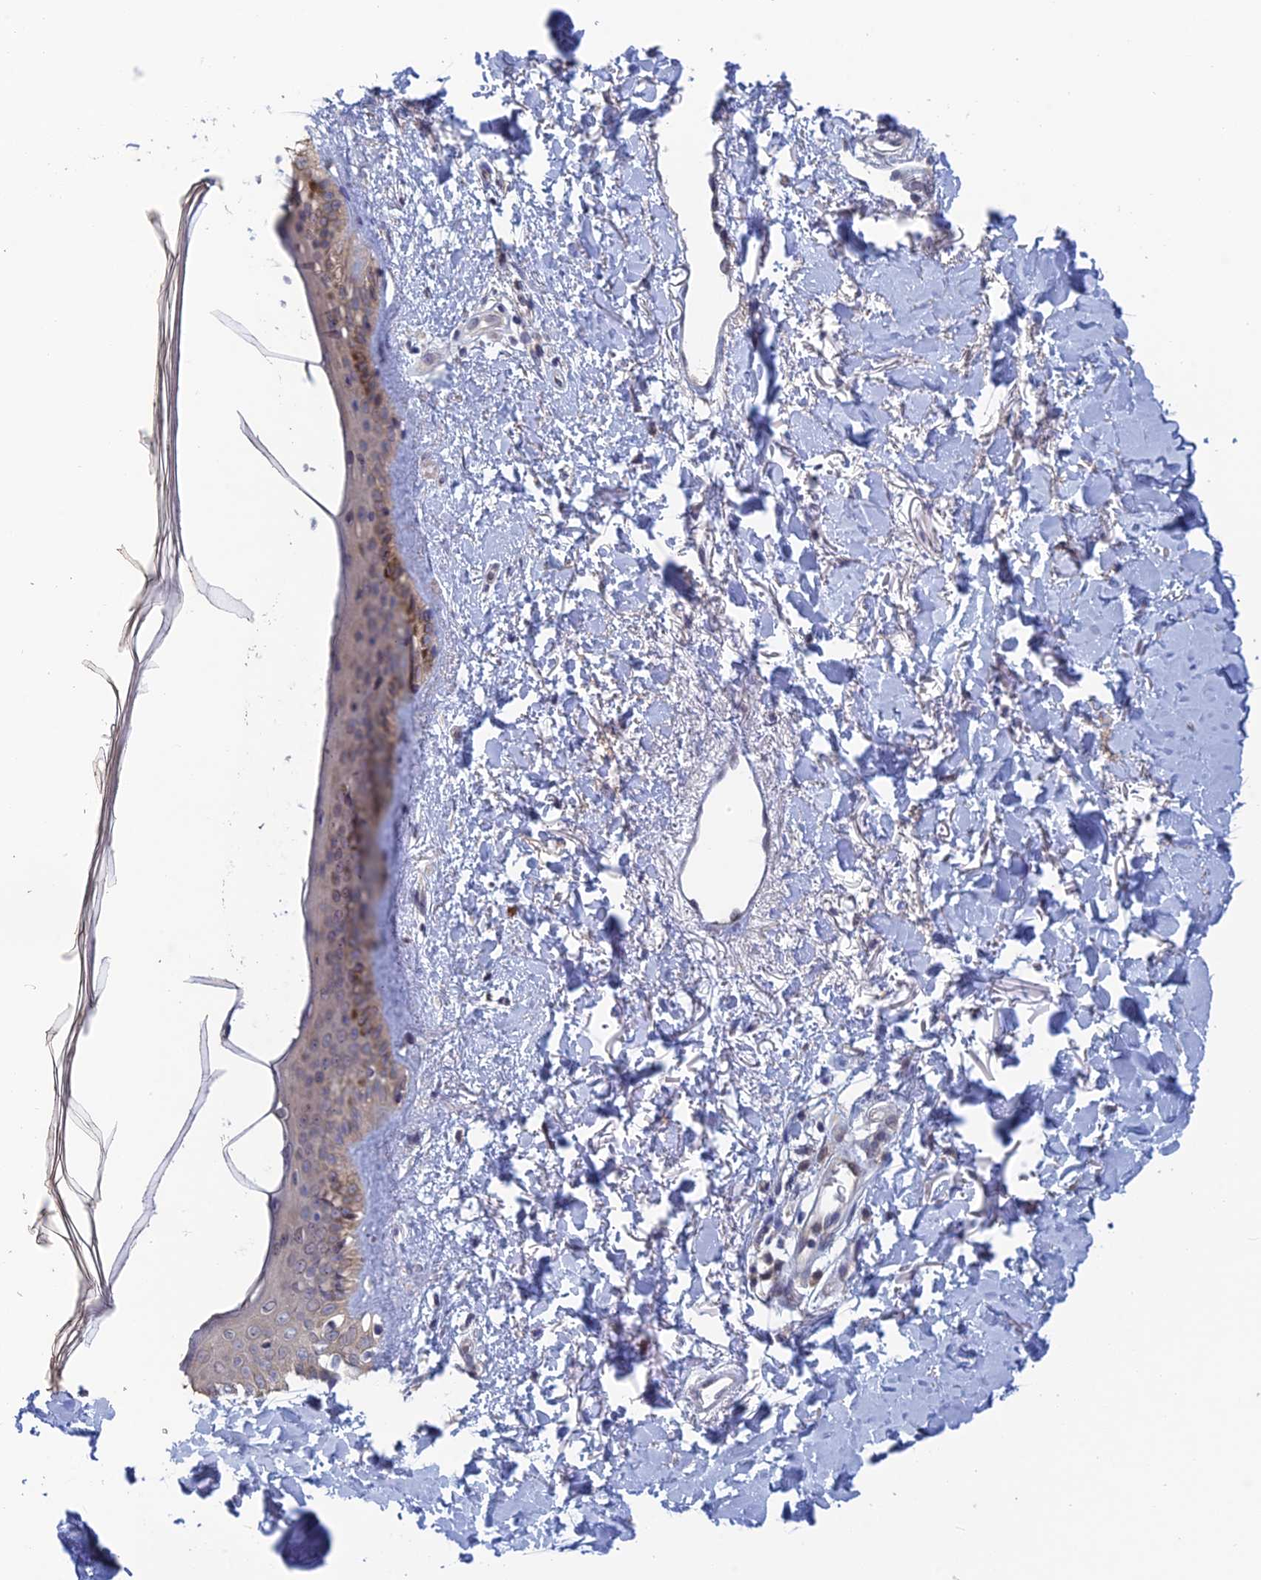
{"staining": {"intensity": "weak", "quantity": "25%-75%", "location": "cytoplasmic/membranous"}, "tissue": "skin", "cell_type": "Fibroblasts", "image_type": "normal", "snomed": [{"axis": "morphology", "description": "Normal tissue, NOS"}, {"axis": "topography", "description": "Skin"}], "caption": "Weak cytoplasmic/membranous expression for a protein is identified in approximately 25%-75% of fibroblasts of unremarkable skin using immunohistochemistry.", "gene": "SRA1", "patient": {"sex": "female", "age": 58}}